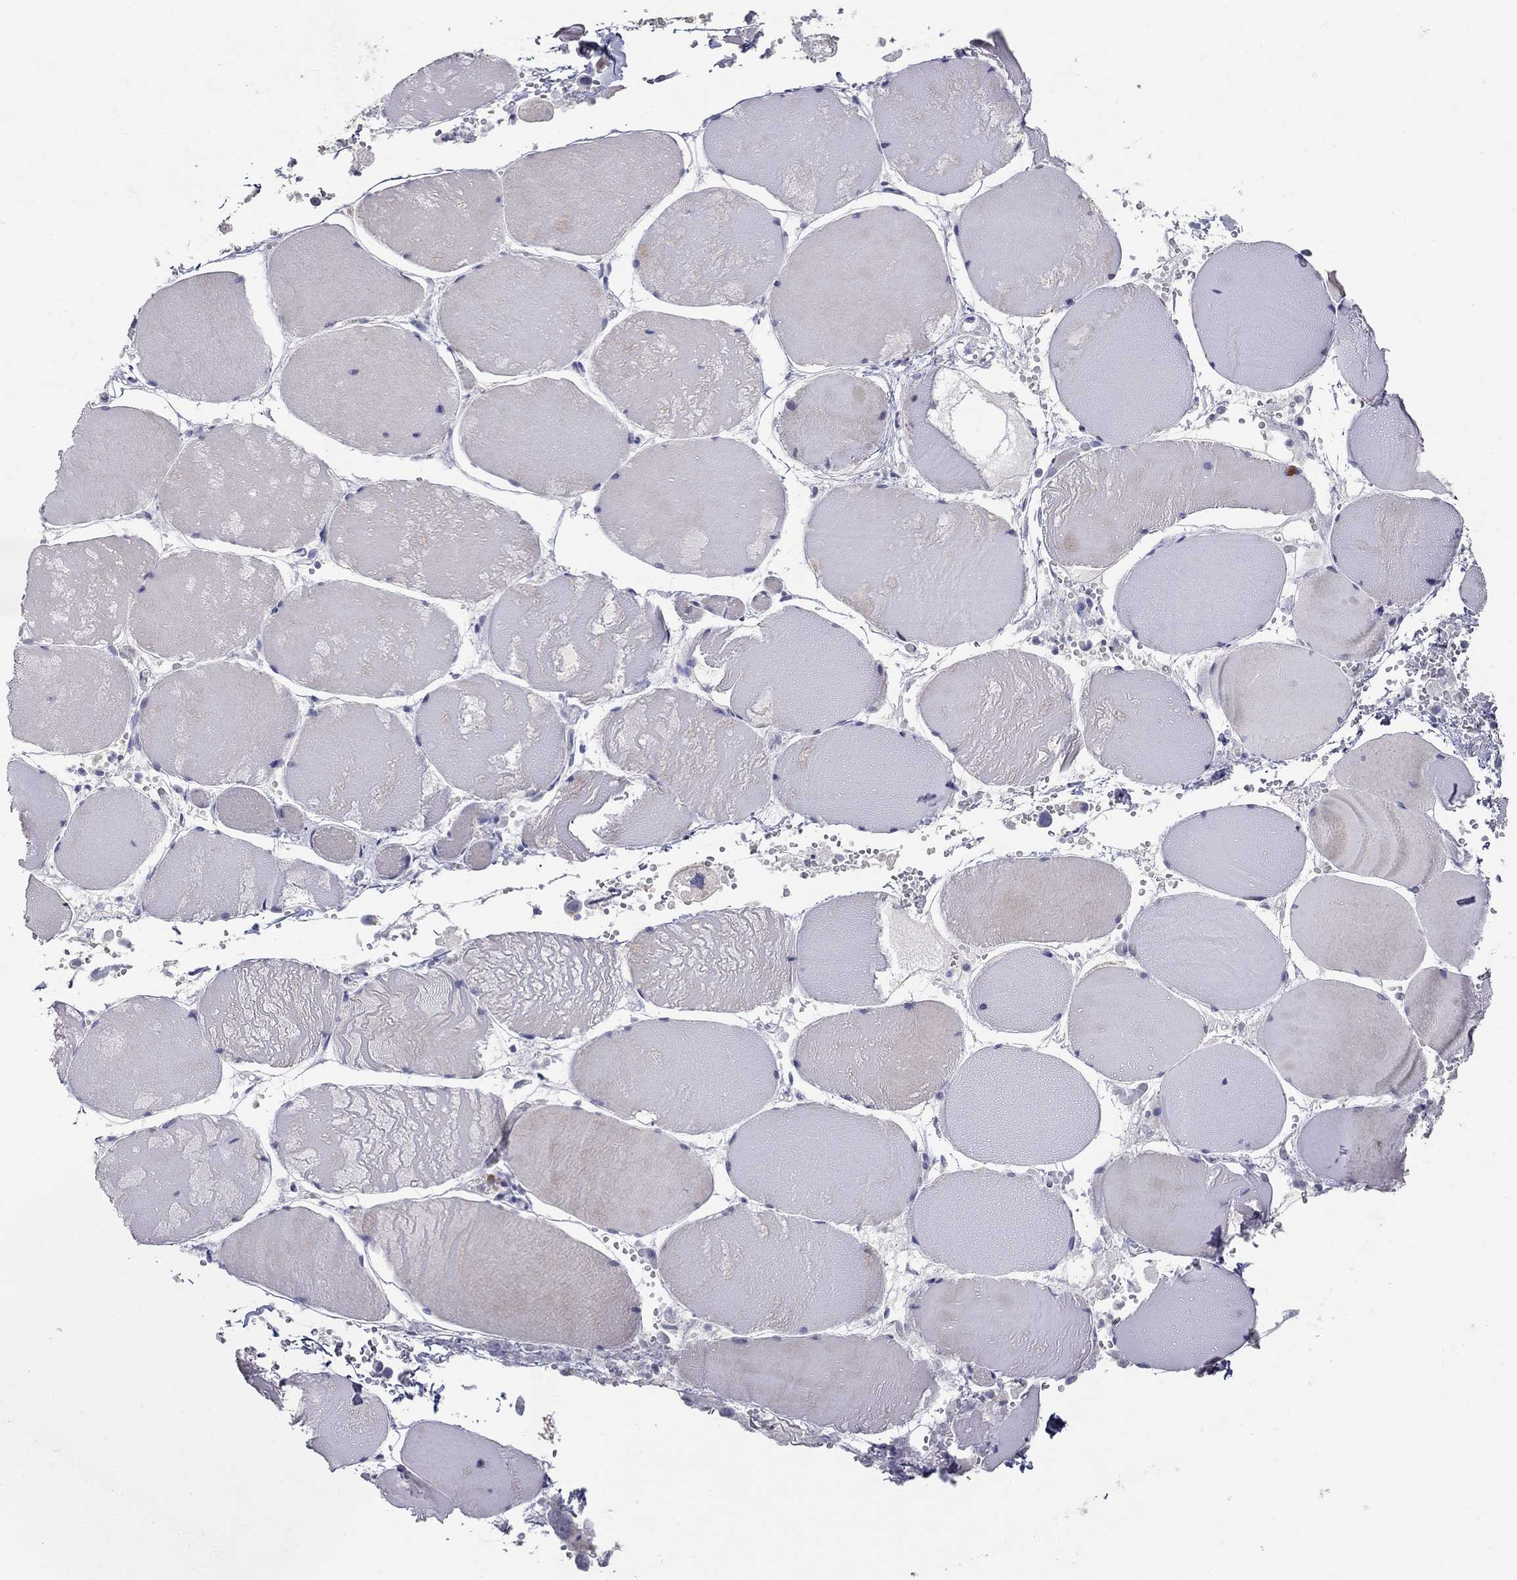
{"staining": {"intensity": "negative", "quantity": "none", "location": "none"}, "tissue": "skeletal muscle", "cell_type": "Myocytes", "image_type": "normal", "snomed": [{"axis": "morphology", "description": "Normal tissue, NOS"}, {"axis": "morphology", "description": "Malignant melanoma, Metastatic site"}, {"axis": "topography", "description": "Skeletal muscle"}], "caption": "A high-resolution histopathology image shows immunohistochemistry staining of normal skeletal muscle, which shows no significant positivity in myocytes. (Immunohistochemistry (ihc), brightfield microscopy, high magnification).", "gene": "HMX2", "patient": {"sex": "male", "age": 50}}